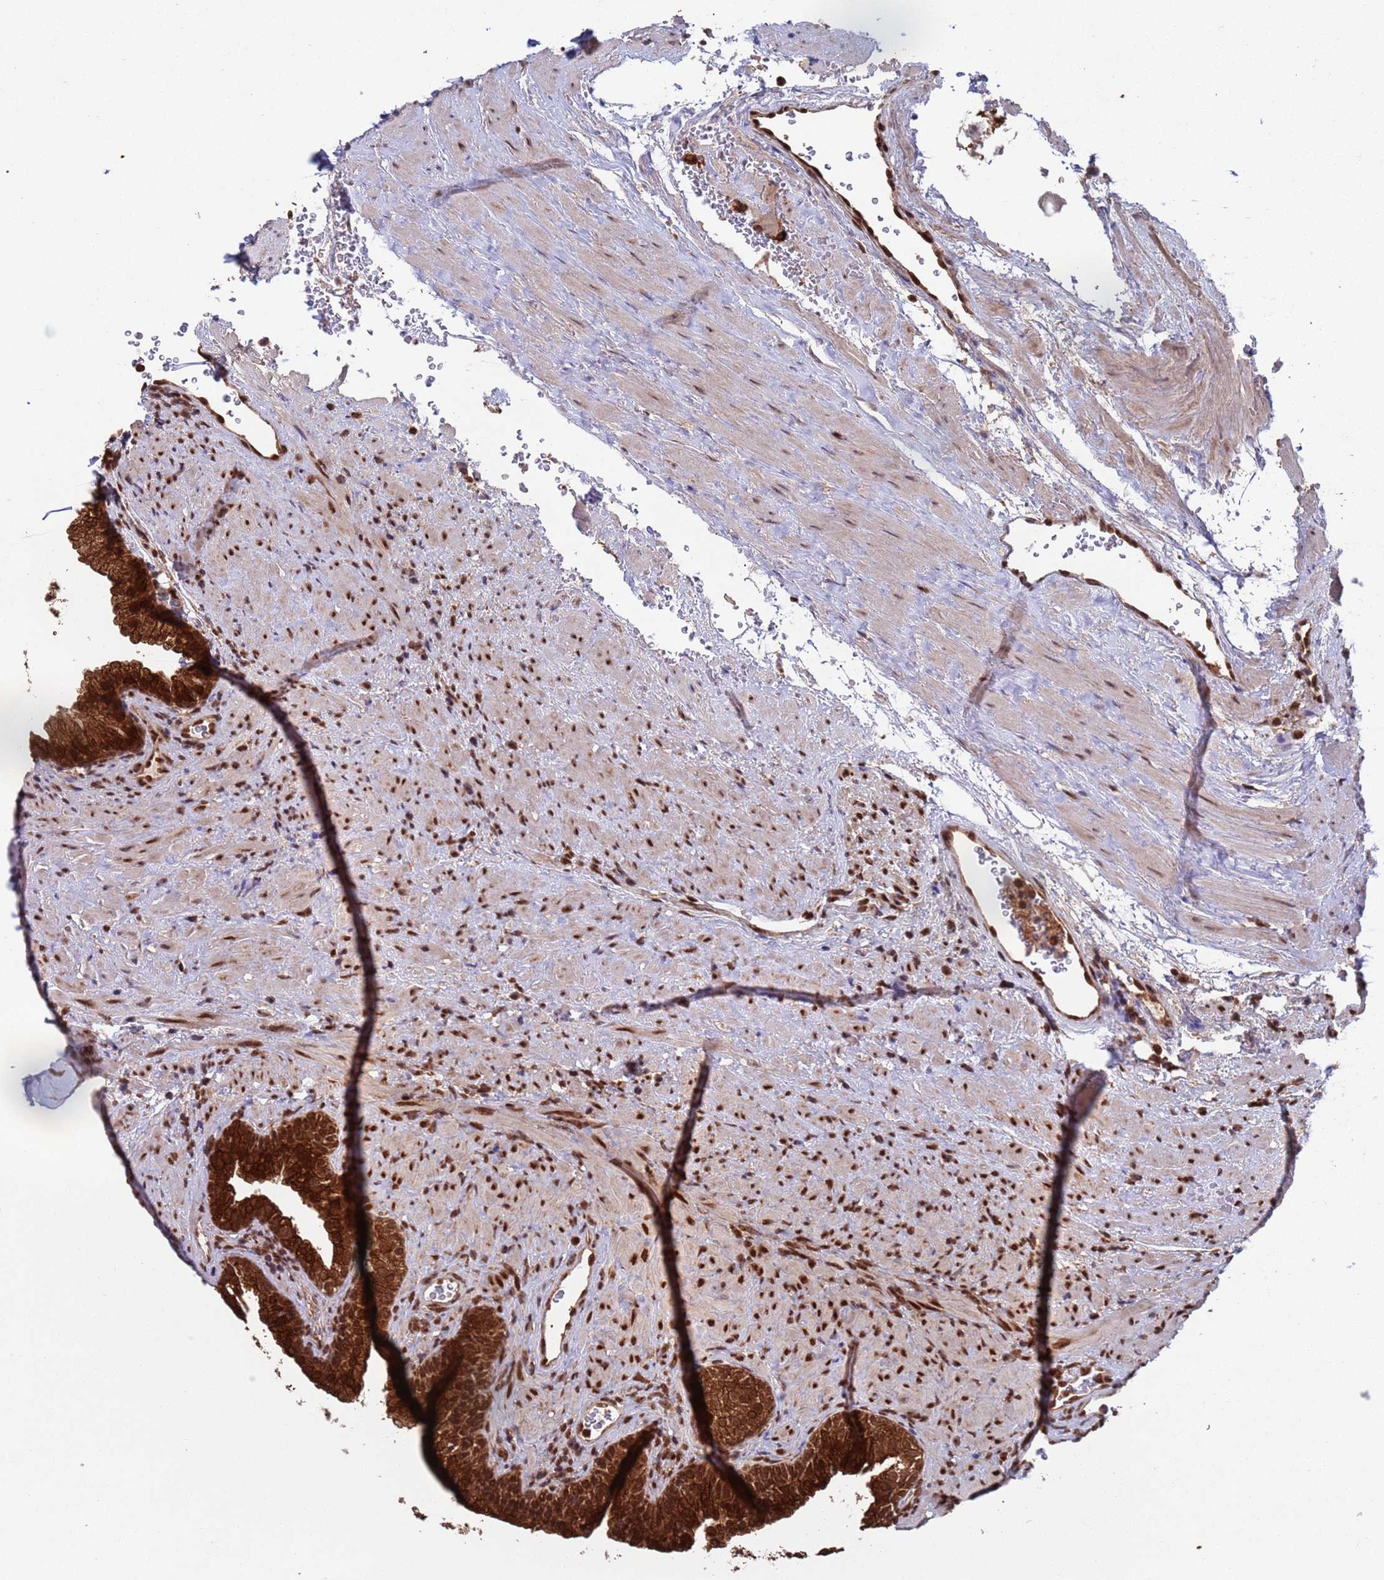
{"staining": {"intensity": "strong", "quantity": ">75%", "location": "cytoplasmic/membranous,nuclear"}, "tissue": "prostate", "cell_type": "Glandular cells", "image_type": "normal", "snomed": [{"axis": "morphology", "description": "Normal tissue, NOS"}, {"axis": "topography", "description": "Prostate"}], "caption": "High-magnification brightfield microscopy of benign prostate stained with DAB (brown) and counterstained with hematoxylin (blue). glandular cells exhibit strong cytoplasmic/membranous,nuclear staining is identified in about>75% of cells. (IHC, brightfield microscopy, high magnification).", "gene": "FUBP3", "patient": {"sex": "male", "age": 76}}